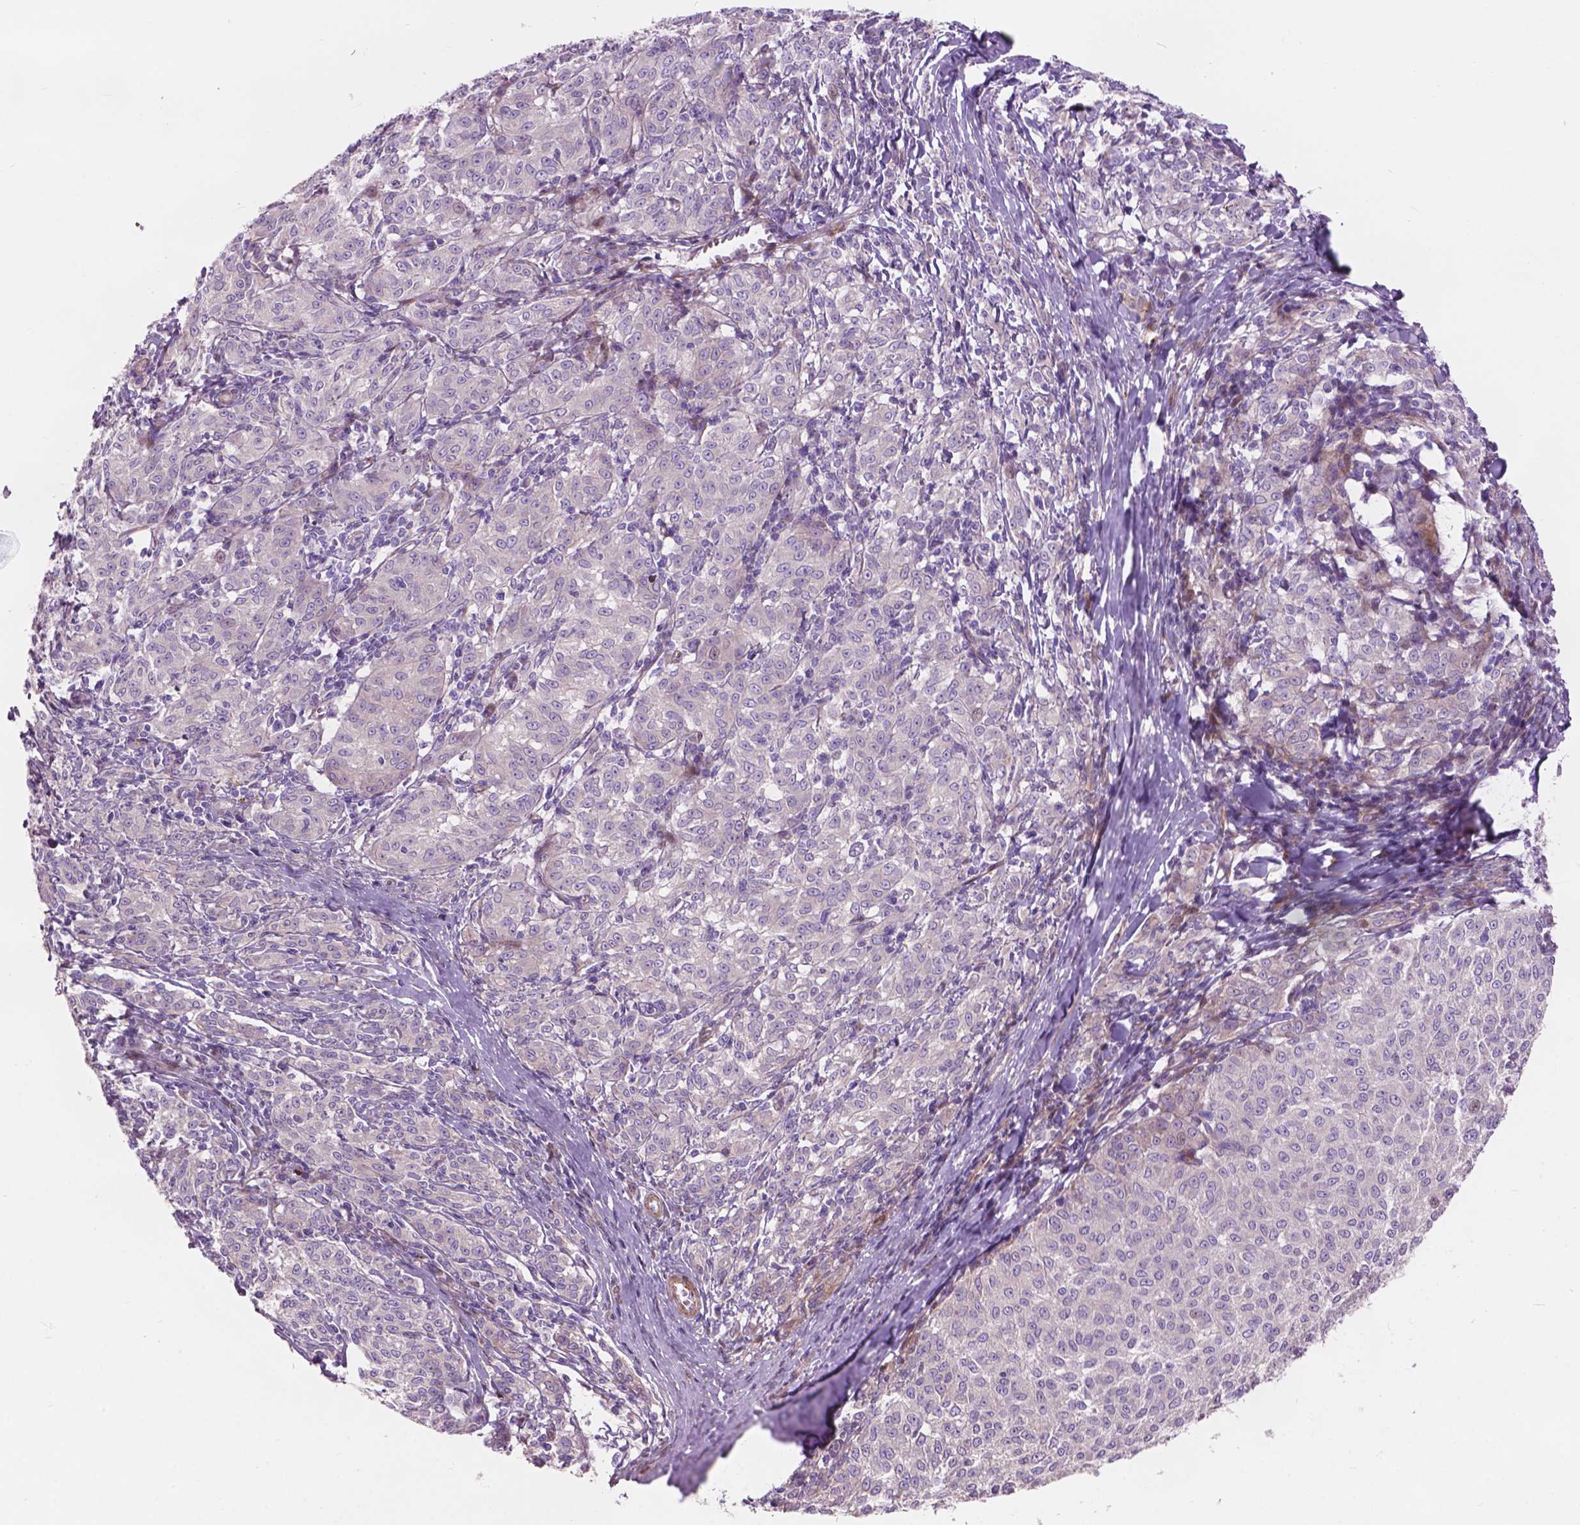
{"staining": {"intensity": "negative", "quantity": "none", "location": "none"}, "tissue": "melanoma", "cell_type": "Tumor cells", "image_type": "cancer", "snomed": [{"axis": "morphology", "description": "Malignant melanoma, NOS"}, {"axis": "topography", "description": "Skin"}], "caption": "This is an IHC image of human malignant melanoma. There is no expression in tumor cells.", "gene": "MORN1", "patient": {"sex": "female", "age": 72}}